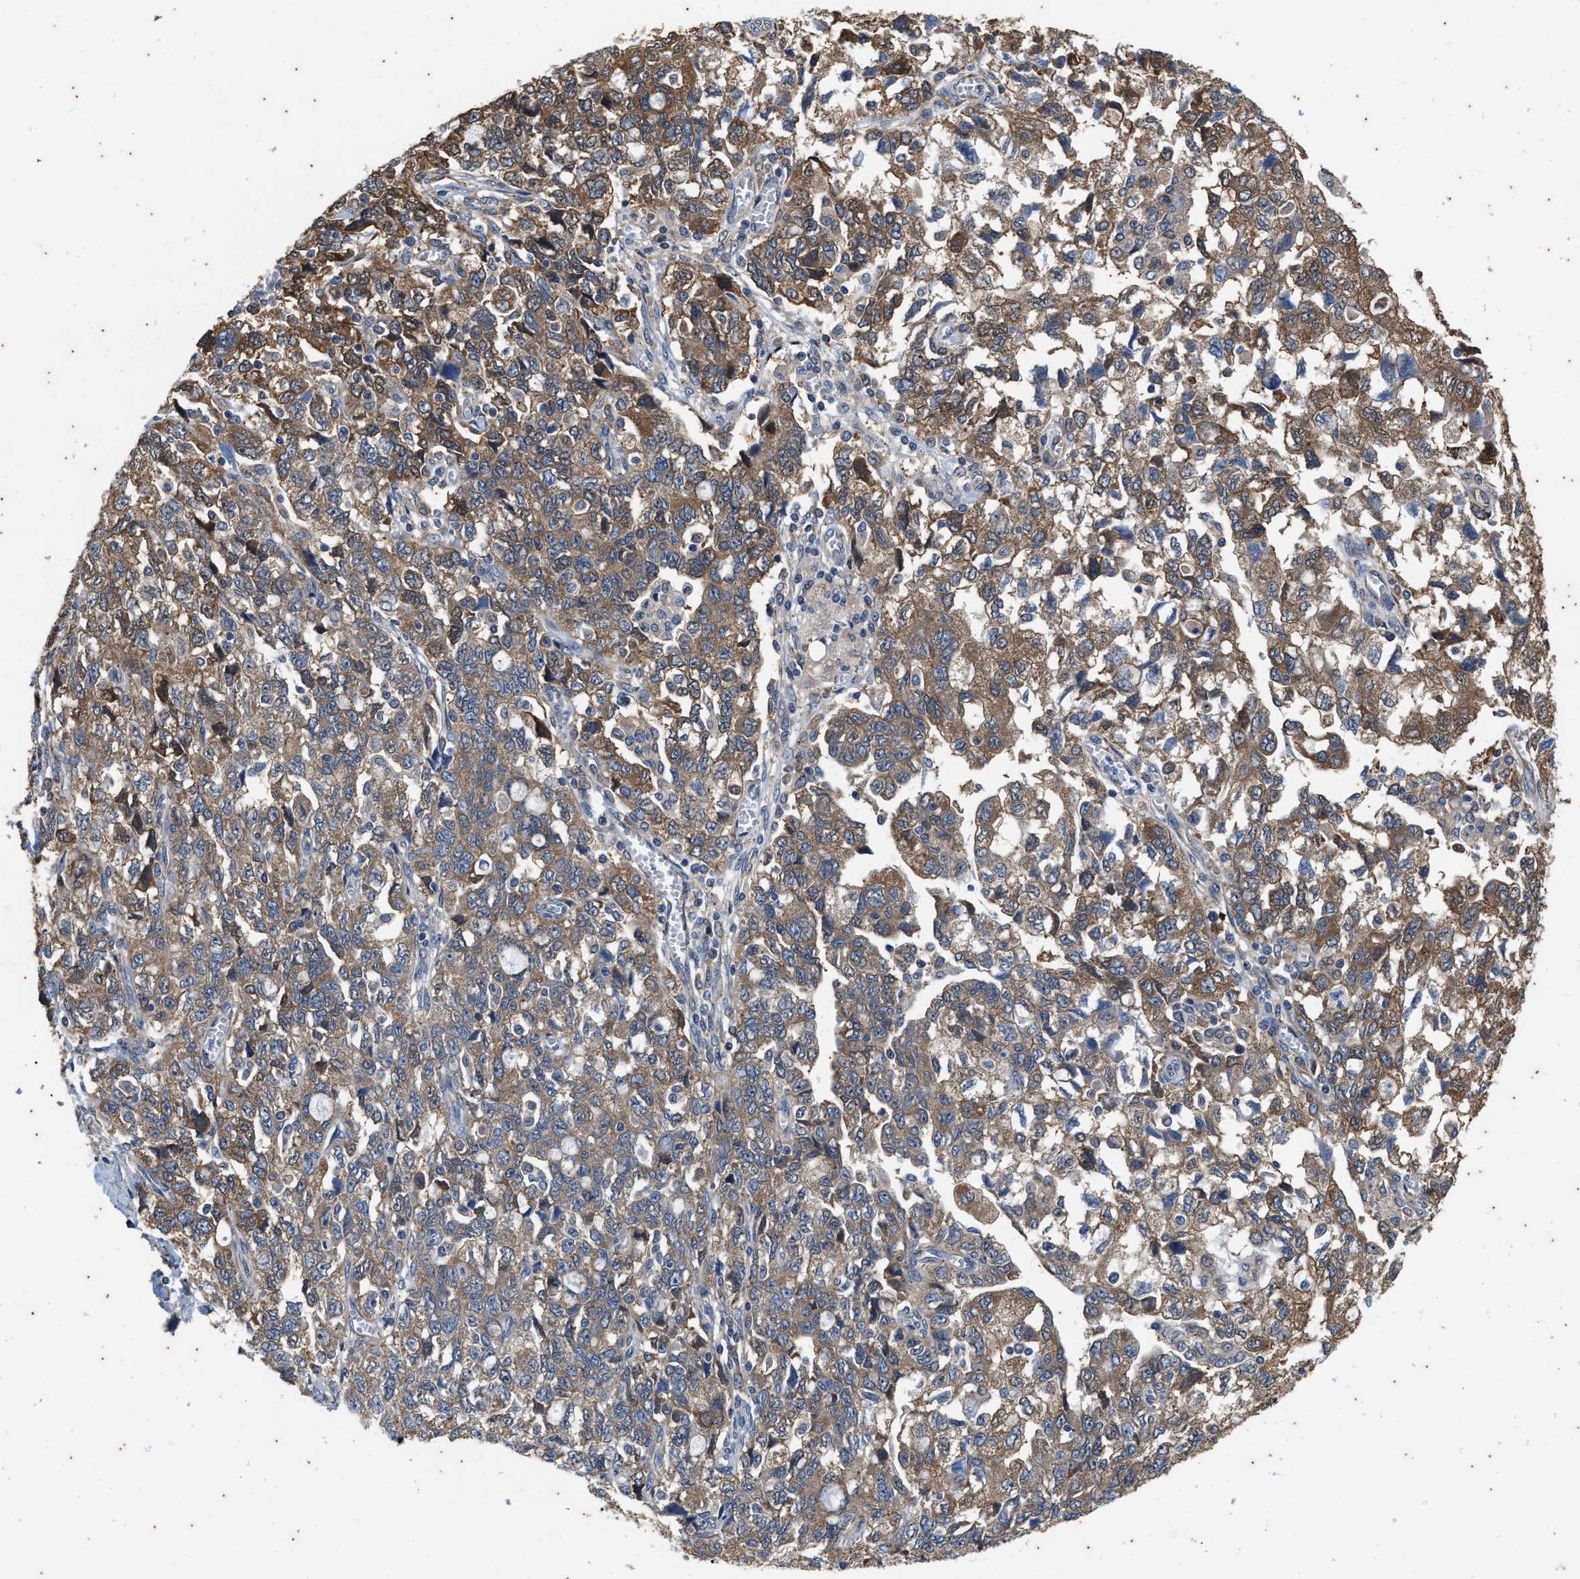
{"staining": {"intensity": "moderate", "quantity": ">75%", "location": "cytoplasmic/membranous"}, "tissue": "ovarian cancer", "cell_type": "Tumor cells", "image_type": "cancer", "snomed": [{"axis": "morphology", "description": "Carcinoma, NOS"}, {"axis": "morphology", "description": "Cystadenocarcinoma, serous, NOS"}, {"axis": "topography", "description": "Ovary"}], "caption": "Brown immunohistochemical staining in ovarian cancer demonstrates moderate cytoplasmic/membranous positivity in about >75% of tumor cells. (Brightfield microscopy of DAB IHC at high magnification).", "gene": "COX19", "patient": {"sex": "female", "age": 69}}